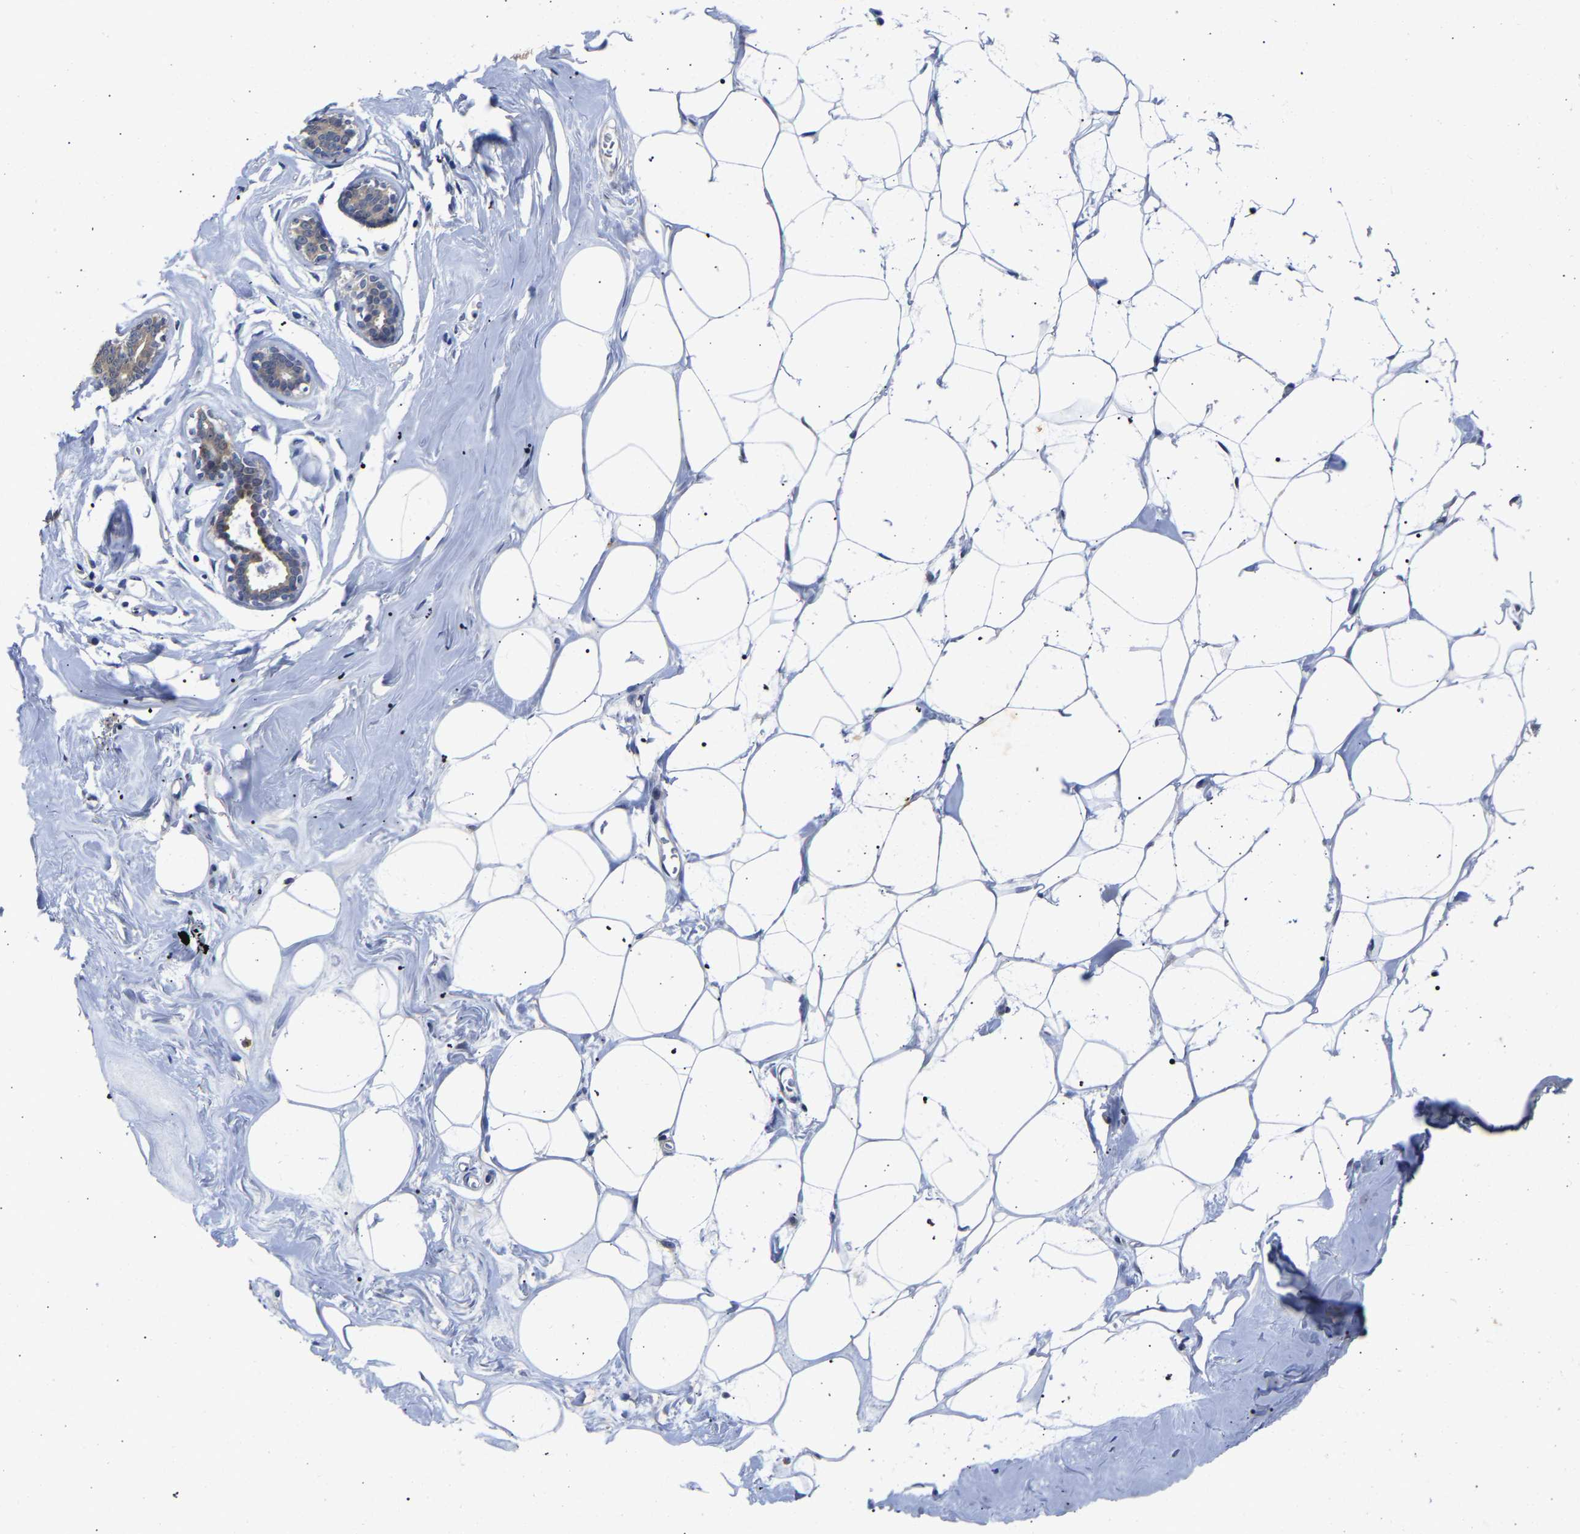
{"staining": {"intensity": "negative", "quantity": "none", "location": "none"}, "tissue": "adipose tissue", "cell_type": "Adipocytes", "image_type": "normal", "snomed": [{"axis": "morphology", "description": "Normal tissue, NOS"}, {"axis": "morphology", "description": "Fibrosis, NOS"}, {"axis": "topography", "description": "Breast"}, {"axis": "topography", "description": "Adipose tissue"}], "caption": "IHC image of benign adipose tissue stained for a protein (brown), which reveals no staining in adipocytes.", "gene": "CCDC6", "patient": {"sex": "female", "age": 39}}